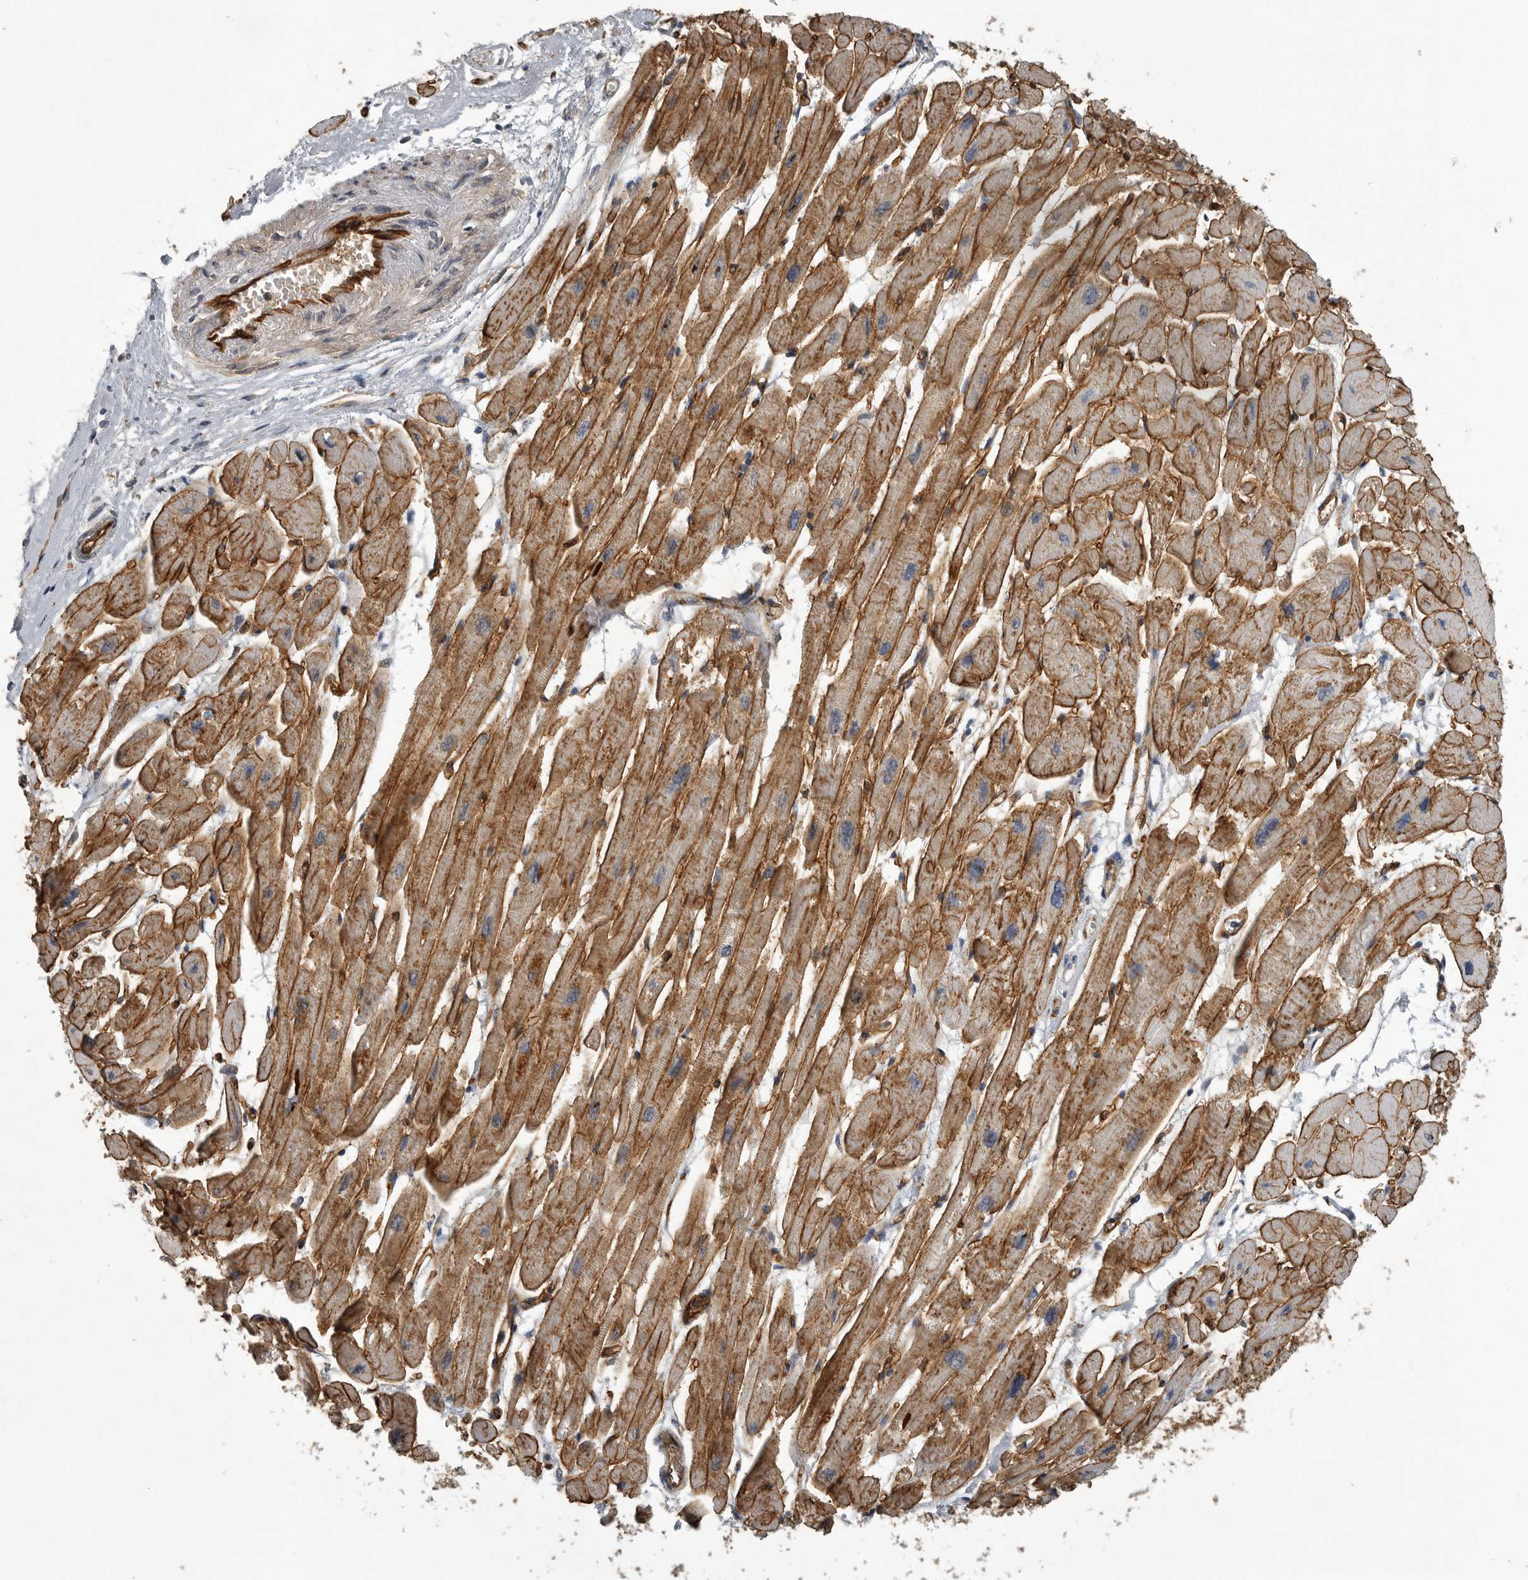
{"staining": {"intensity": "strong", "quantity": ">75%", "location": "cytoplasmic/membranous"}, "tissue": "heart muscle", "cell_type": "Cardiomyocytes", "image_type": "normal", "snomed": [{"axis": "morphology", "description": "Normal tissue, NOS"}, {"axis": "topography", "description": "Heart"}], "caption": "Heart muscle stained for a protein shows strong cytoplasmic/membranous positivity in cardiomyocytes. Using DAB (brown) and hematoxylin (blue) stains, captured at high magnification using brightfield microscopy.", "gene": "MINPP1", "patient": {"sex": "female", "age": 54}}